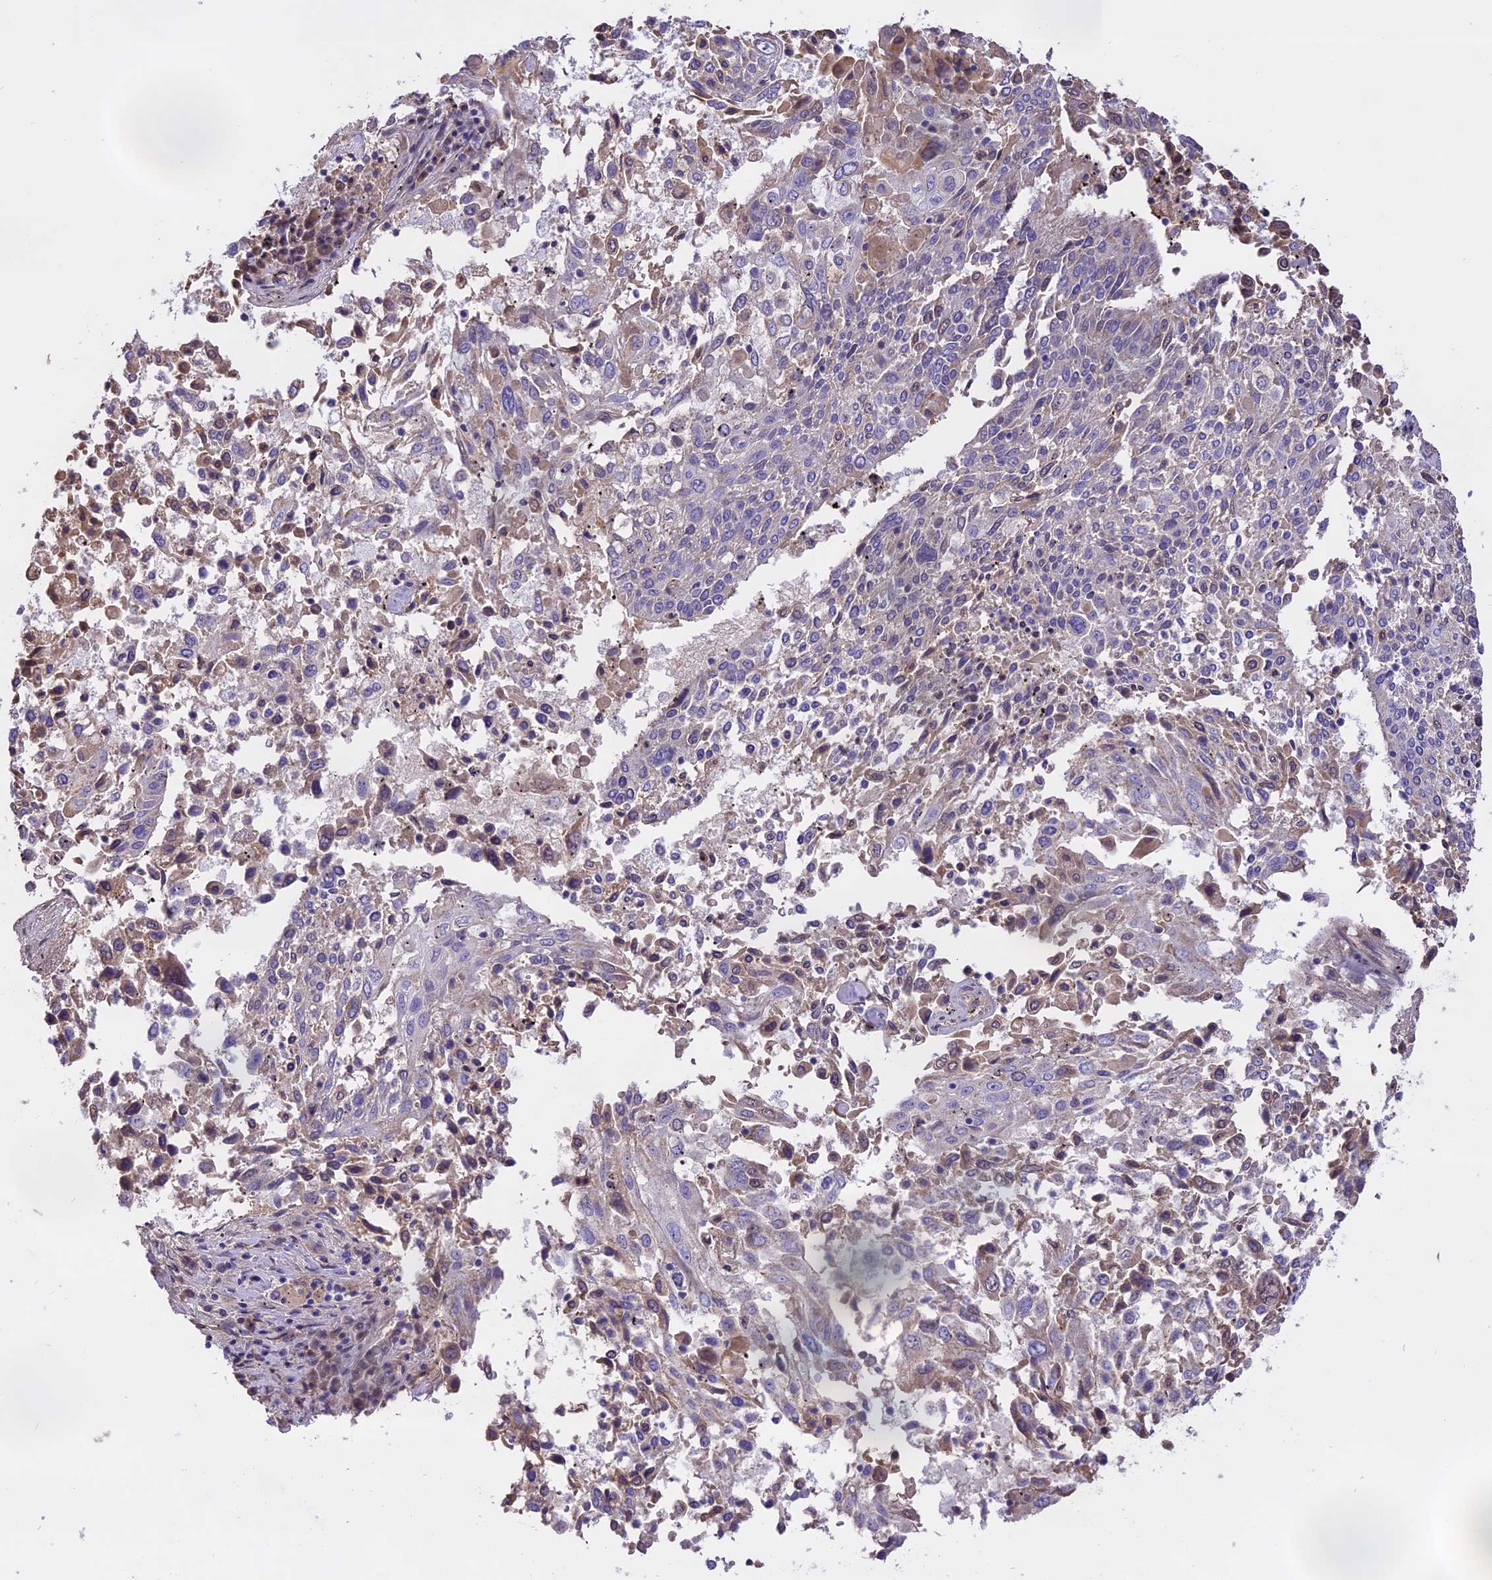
{"staining": {"intensity": "weak", "quantity": "<25%", "location": "cytoplasmic/membranous"}, "tissue": "lung cancer", "cell_type": "Tumor cells", "image_type": "cancer", "snomed": [{"axis": "morphology", "description": "Squamous cell carcinoma, NOS"}, {"axis": "topography", "description": "Lung"}], "caption": "A high-resolution image shows immunohistochemistry staining of lung squamous cell carcinoma, which exhibits no significant positivity in tumor cells. (Brightfield microscopy of DAB (3,3'-diaminobenzidine) IHC at high magnification).", "gene": "WFDC2", "patient": {"sex": "male", "age": 65}}